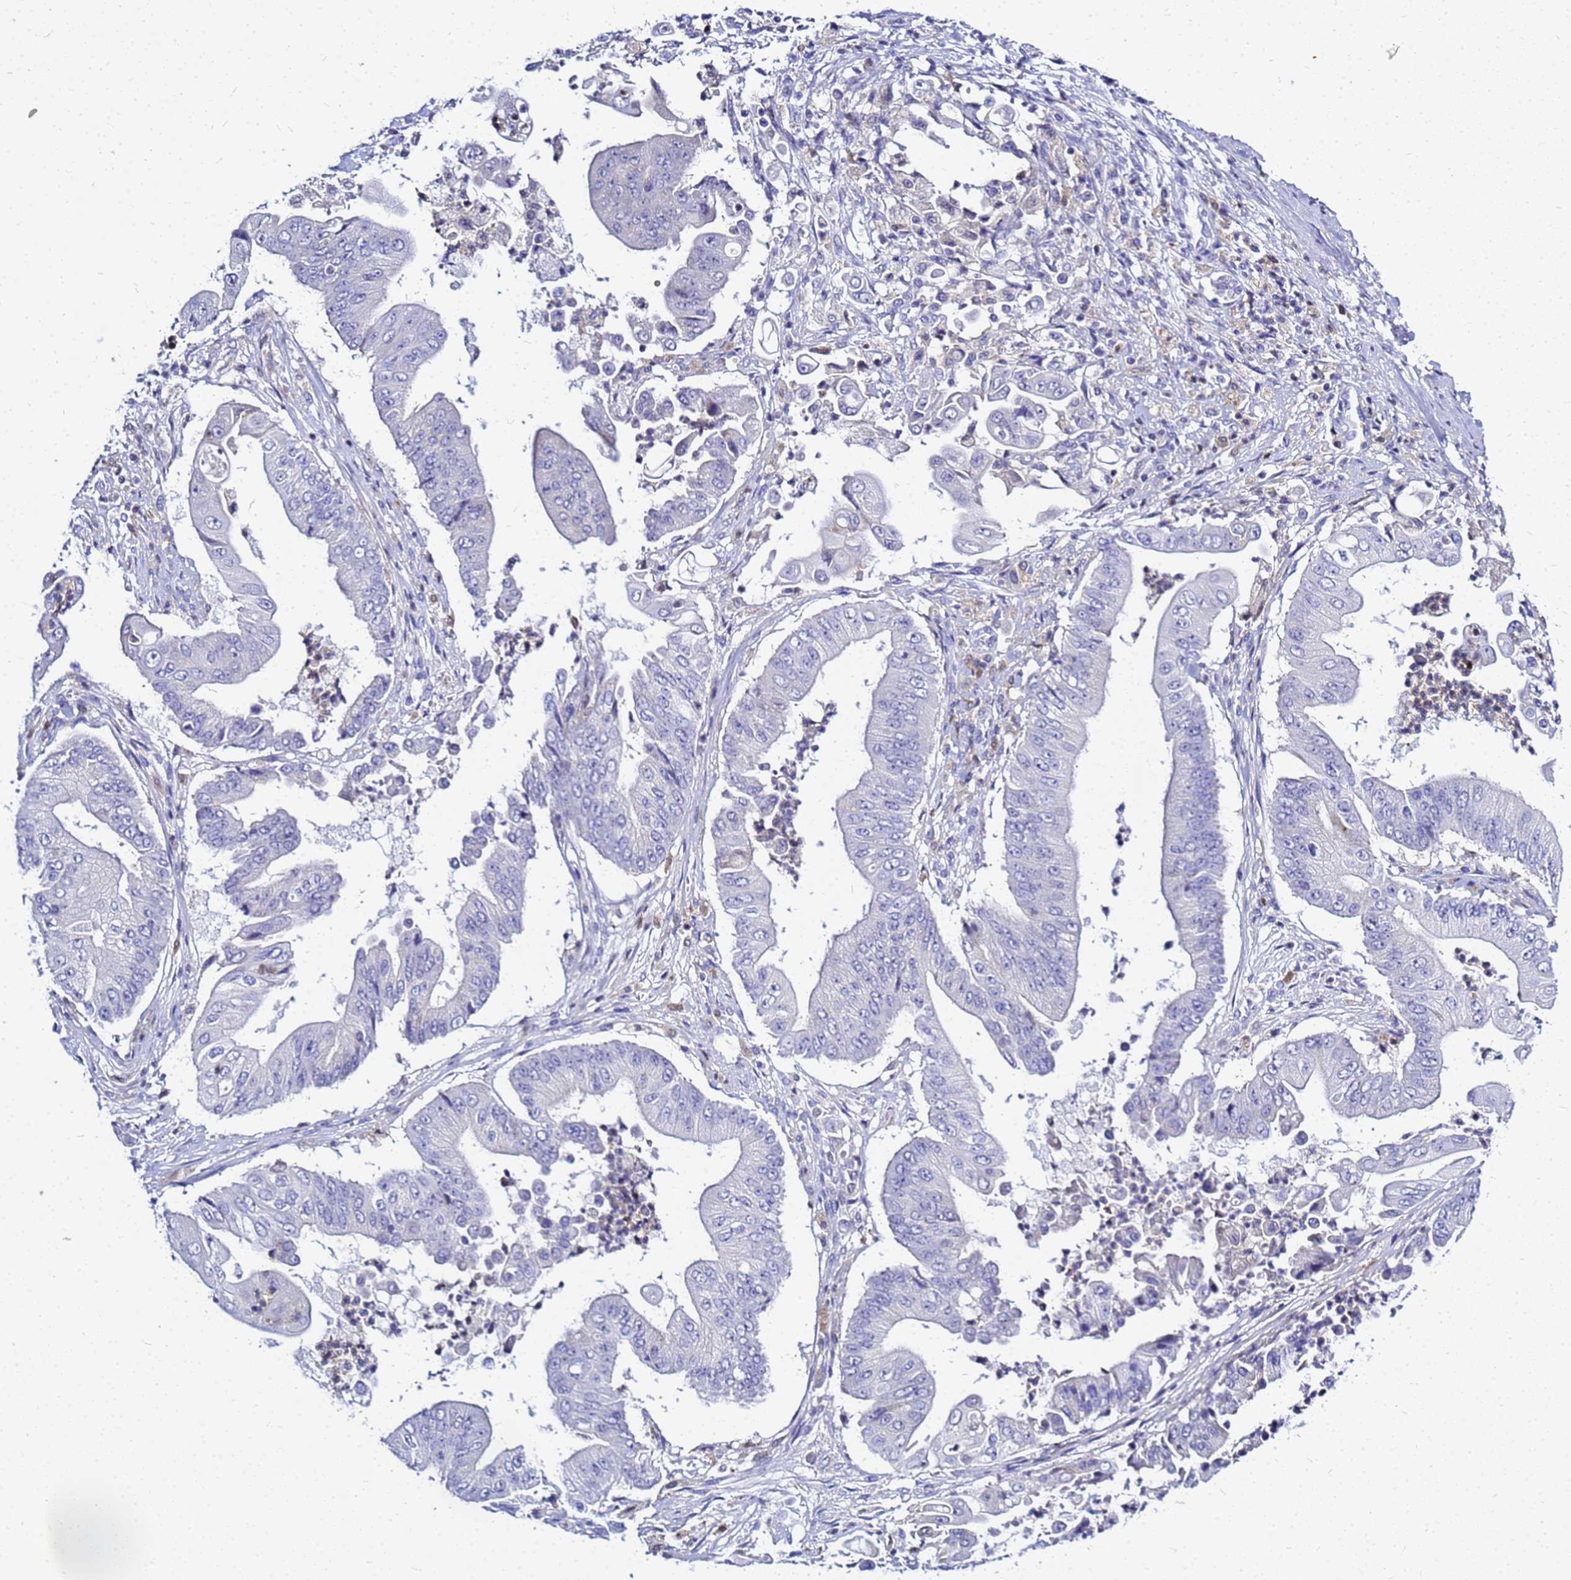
{"staining": {"intensity": "negative", "quantity": "none", "location": "none"}, "tissue": "pancreatic cancer", "cell_type": "Tumor cells", "image_type": "cancer", "snomed": [{"axis": "morphology", "description": "Adenocarcinoma, NOS"}, {"axis": "topography", "description": "Pancreas"}], "caption": "An immunohistochemistry (IHC) photomicrograph of pancreatic cancer (adenocarcinoma) is shown. There is no staining in tumor cells of pancreatic cancer (adenocarcinoma). (DAB immunohistochemistry visualized using brightfield microscopy, high magnification).", "gene": "CSTA", "patient": {"sex": "female", "age": 77}}